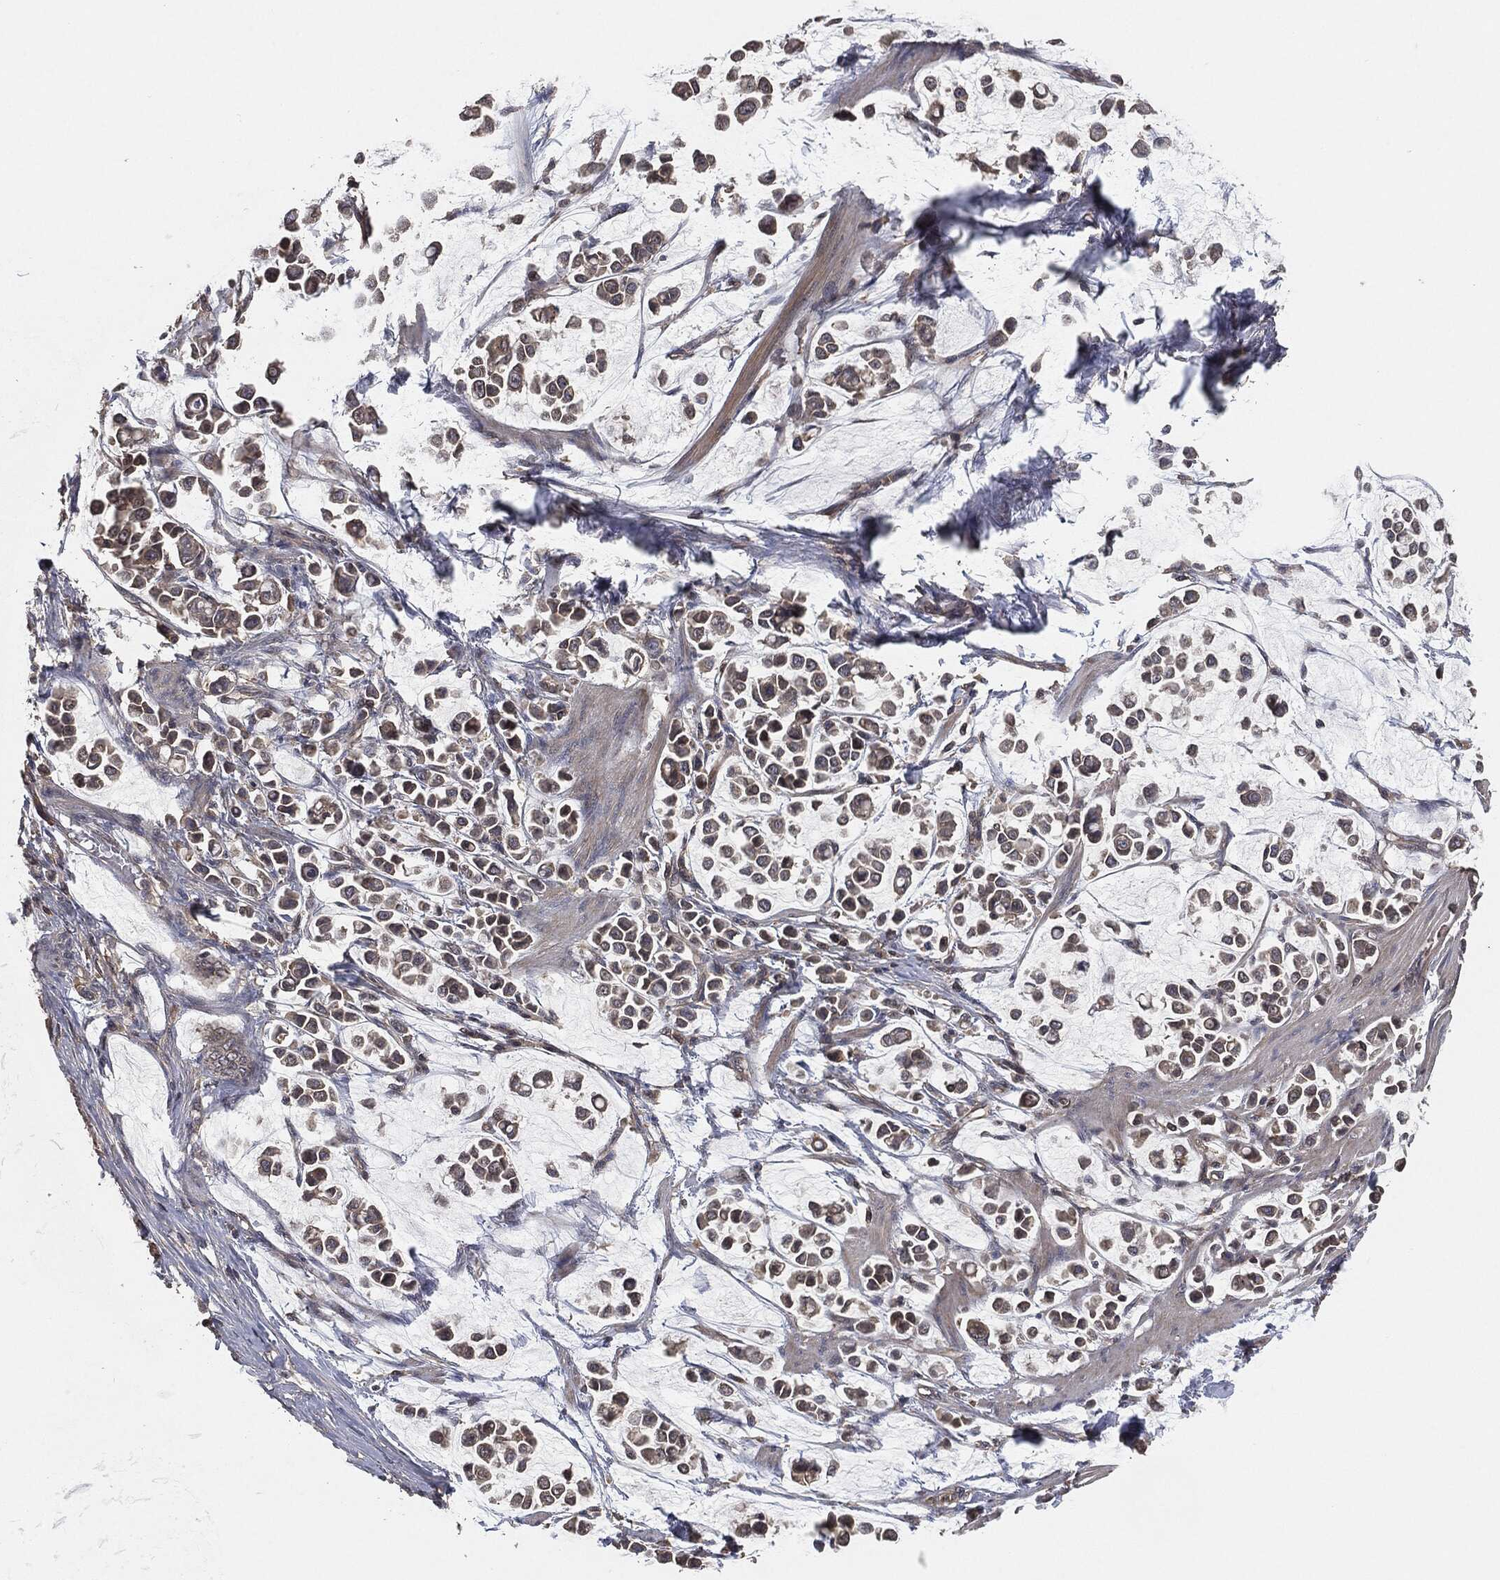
{"staining": {"intensity": "negative", "quantity": "none", "location": "none"}, "tissue": "stomach cancer", "cell_type": "Tumor cells", "image_type": "cancer", "snomed": [{"axis": "morphology", "description": "Adenocarcinoma, NOS"}, {"axis": "topography", "description": "Stomach"}], "caption": "The IHC micrograph has no significant positivity in tumor cells of stomach adenocarcinoma tissue.", "gene": "ERBIN", "patient": {"sex": "male", "age": 82}}